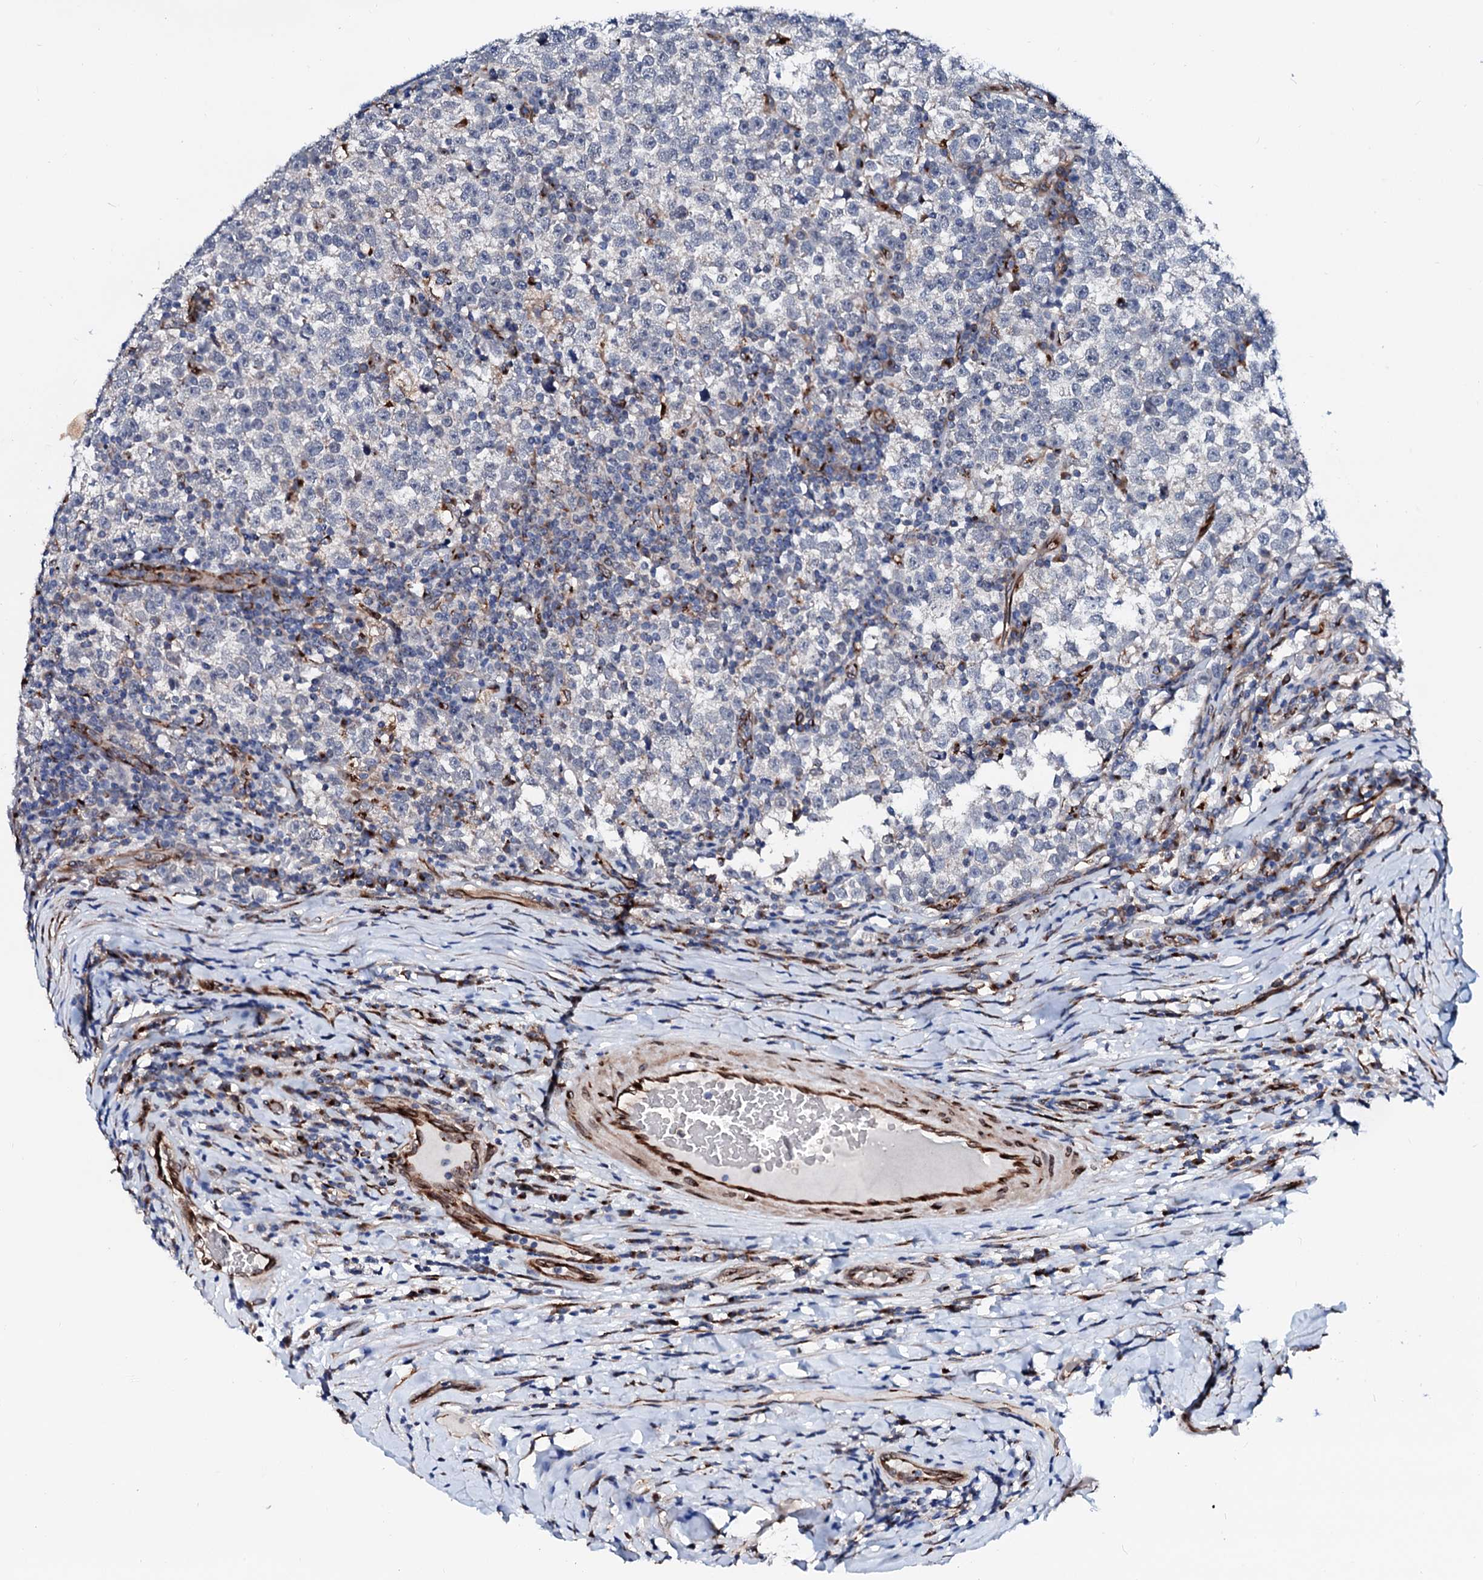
{"staining": {"intensity": "negative", "quantity": "none", "location": "none"}, "tissue": "testis cancer", "cell_type": "Tumor cells", "image_type": "cancer", "snomed": [{"axis": "morphology", "description": "Normal tissue, NOS"}, {"axis": "morphology", "description": "Seminoma, NOS"}, {"axis": "topography", "description": "Testis"}], "caption": "This is an IHC histopathology image of human seminoma (testis). There is no expression in tumor cells.", "gene": "TMCO3", "patient": {"sex": "male", "age": 43}}